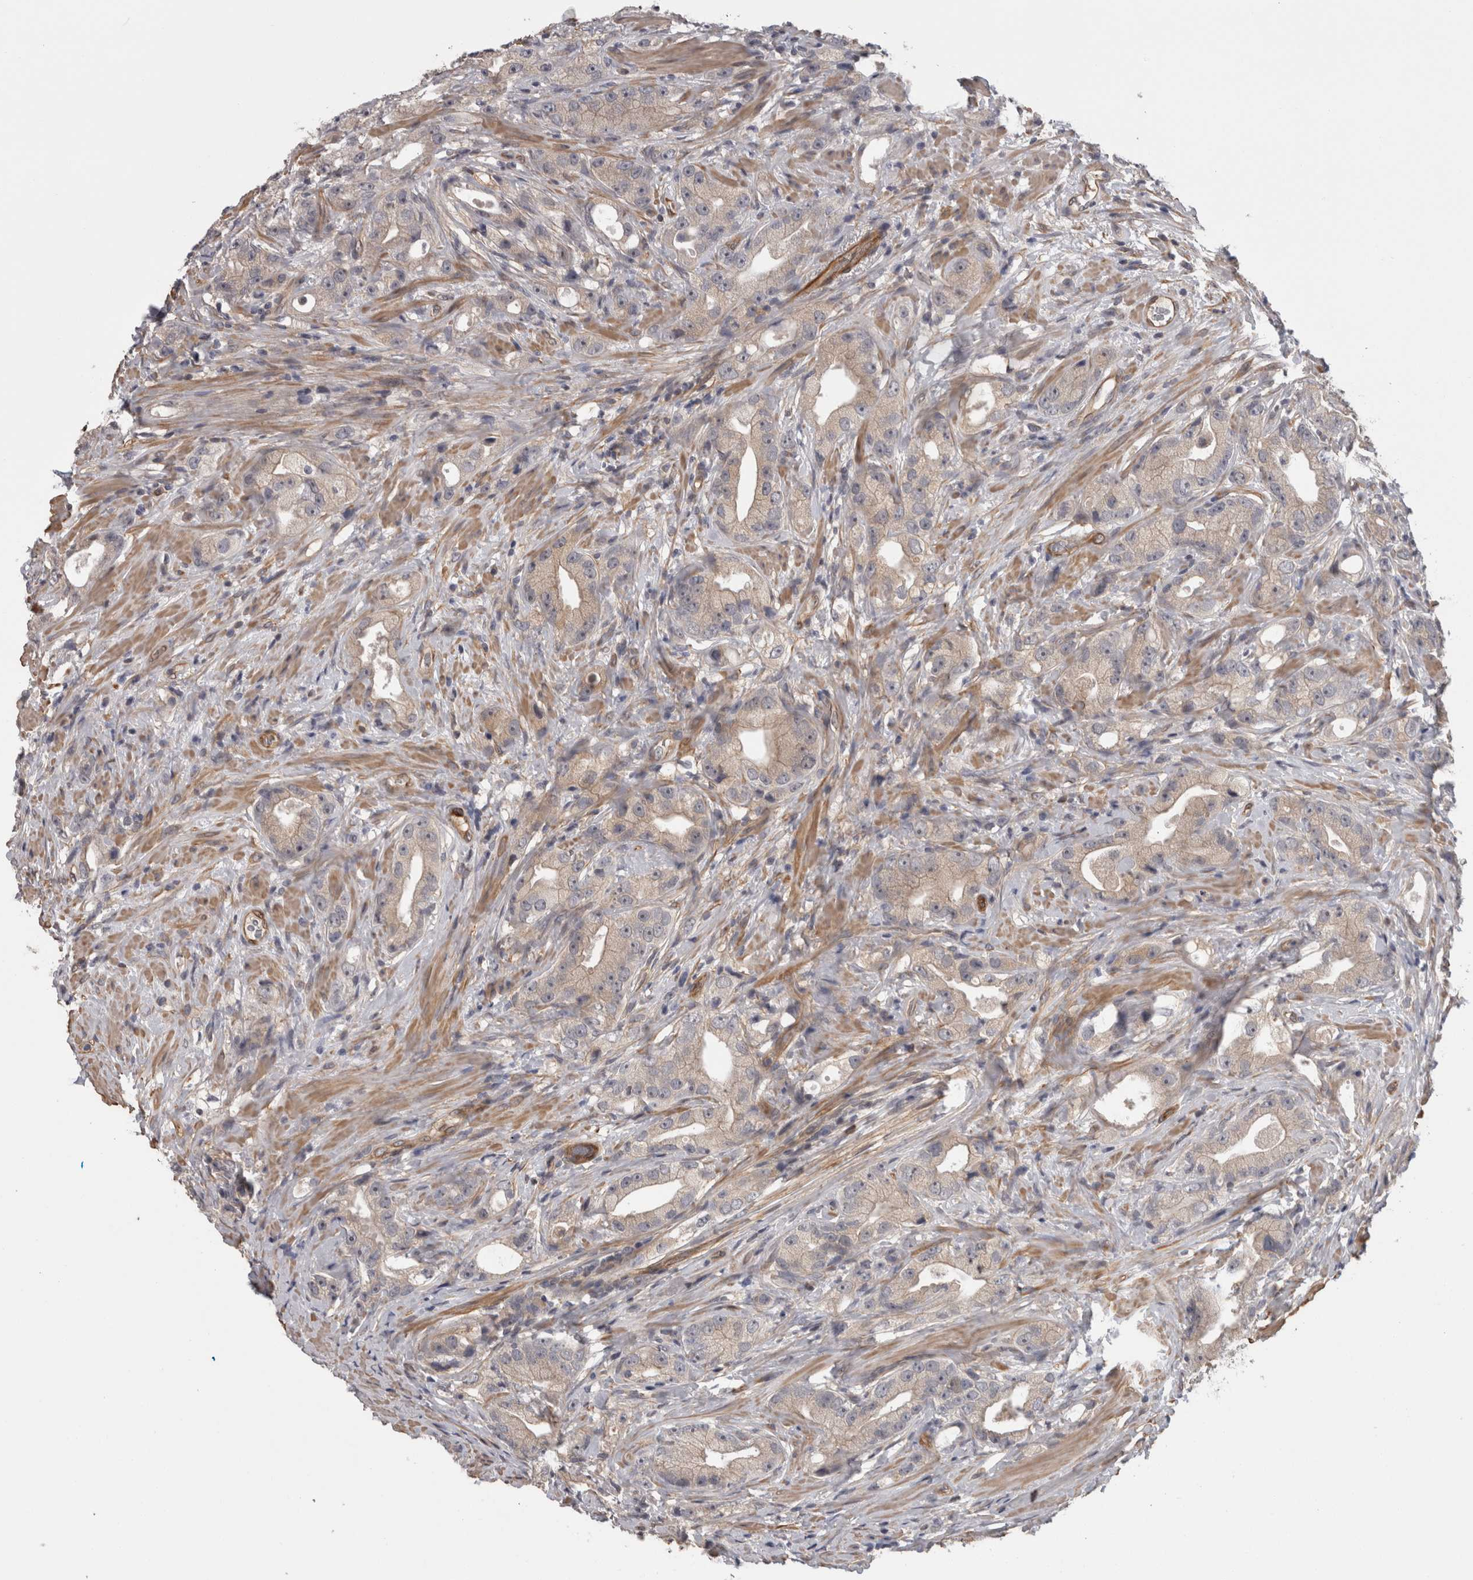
{"staining": {"intensity": "negative", "quantity": "none", "location": "none"}, "tissue": "prostate cancer", "cell_type": "Tumor cells", "image_type": "cancer", "snomed": [{"axis": "morphology", "description": "Adenocarcinoma, High grade"}, {"axis": "topography", "description": "Prostate"}], "caption": "The image shows no significant staining in tumor cells of high-grade adenocarcinoma (prostate). Brightfield microscopy of immunohistochemistry (IHC) stained with DAB (brown) and hematoxylin (blue), captured at high magnification.", "gene": "RMDN1", "patient": {"sex": "male", "age": 63}}